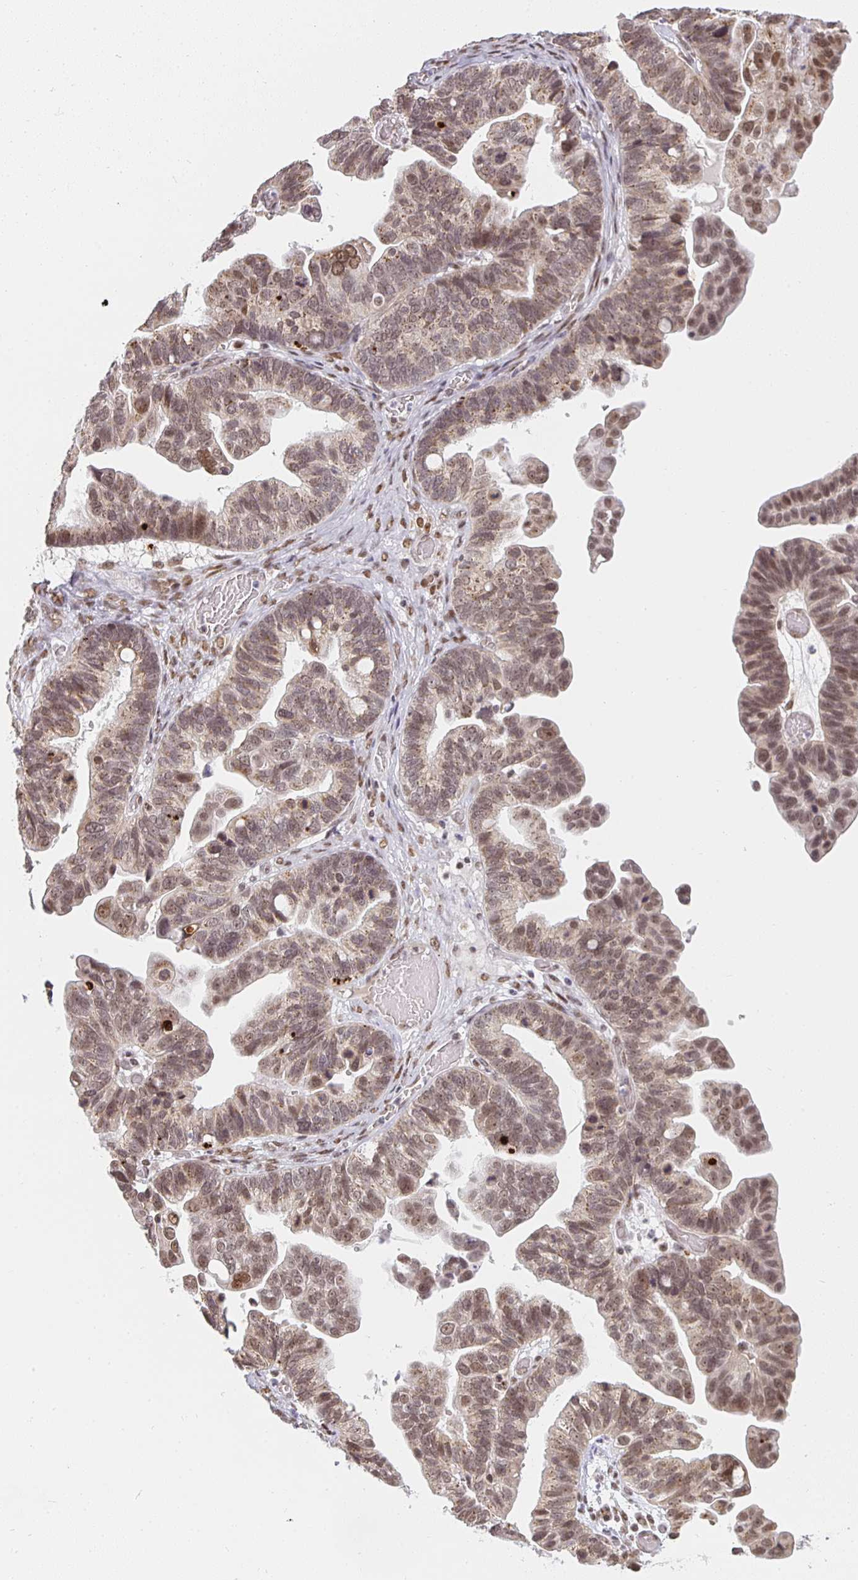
{"staining": {"intensity": "moderate", "quantity": ">75%", "location": "nuclear"}, "tissue": "ovarian cancer", "cell_type": "Tumor cells", "image_type": "cancer", "snomed": [{"axis": "morphology", "description": "Cystadenocarcinoma, serous, NOS"}, {"axis": "topography", "description": "Ovary"}], "caption": "Immunohistochemistry of ovarian serous cystadenocarcinoma exhibits medium levels of moderate nuclear expression in approximately >75% of tumor cells.", "gene": "SMARCA2", "patient": {"sex": "female", "age": 56}}